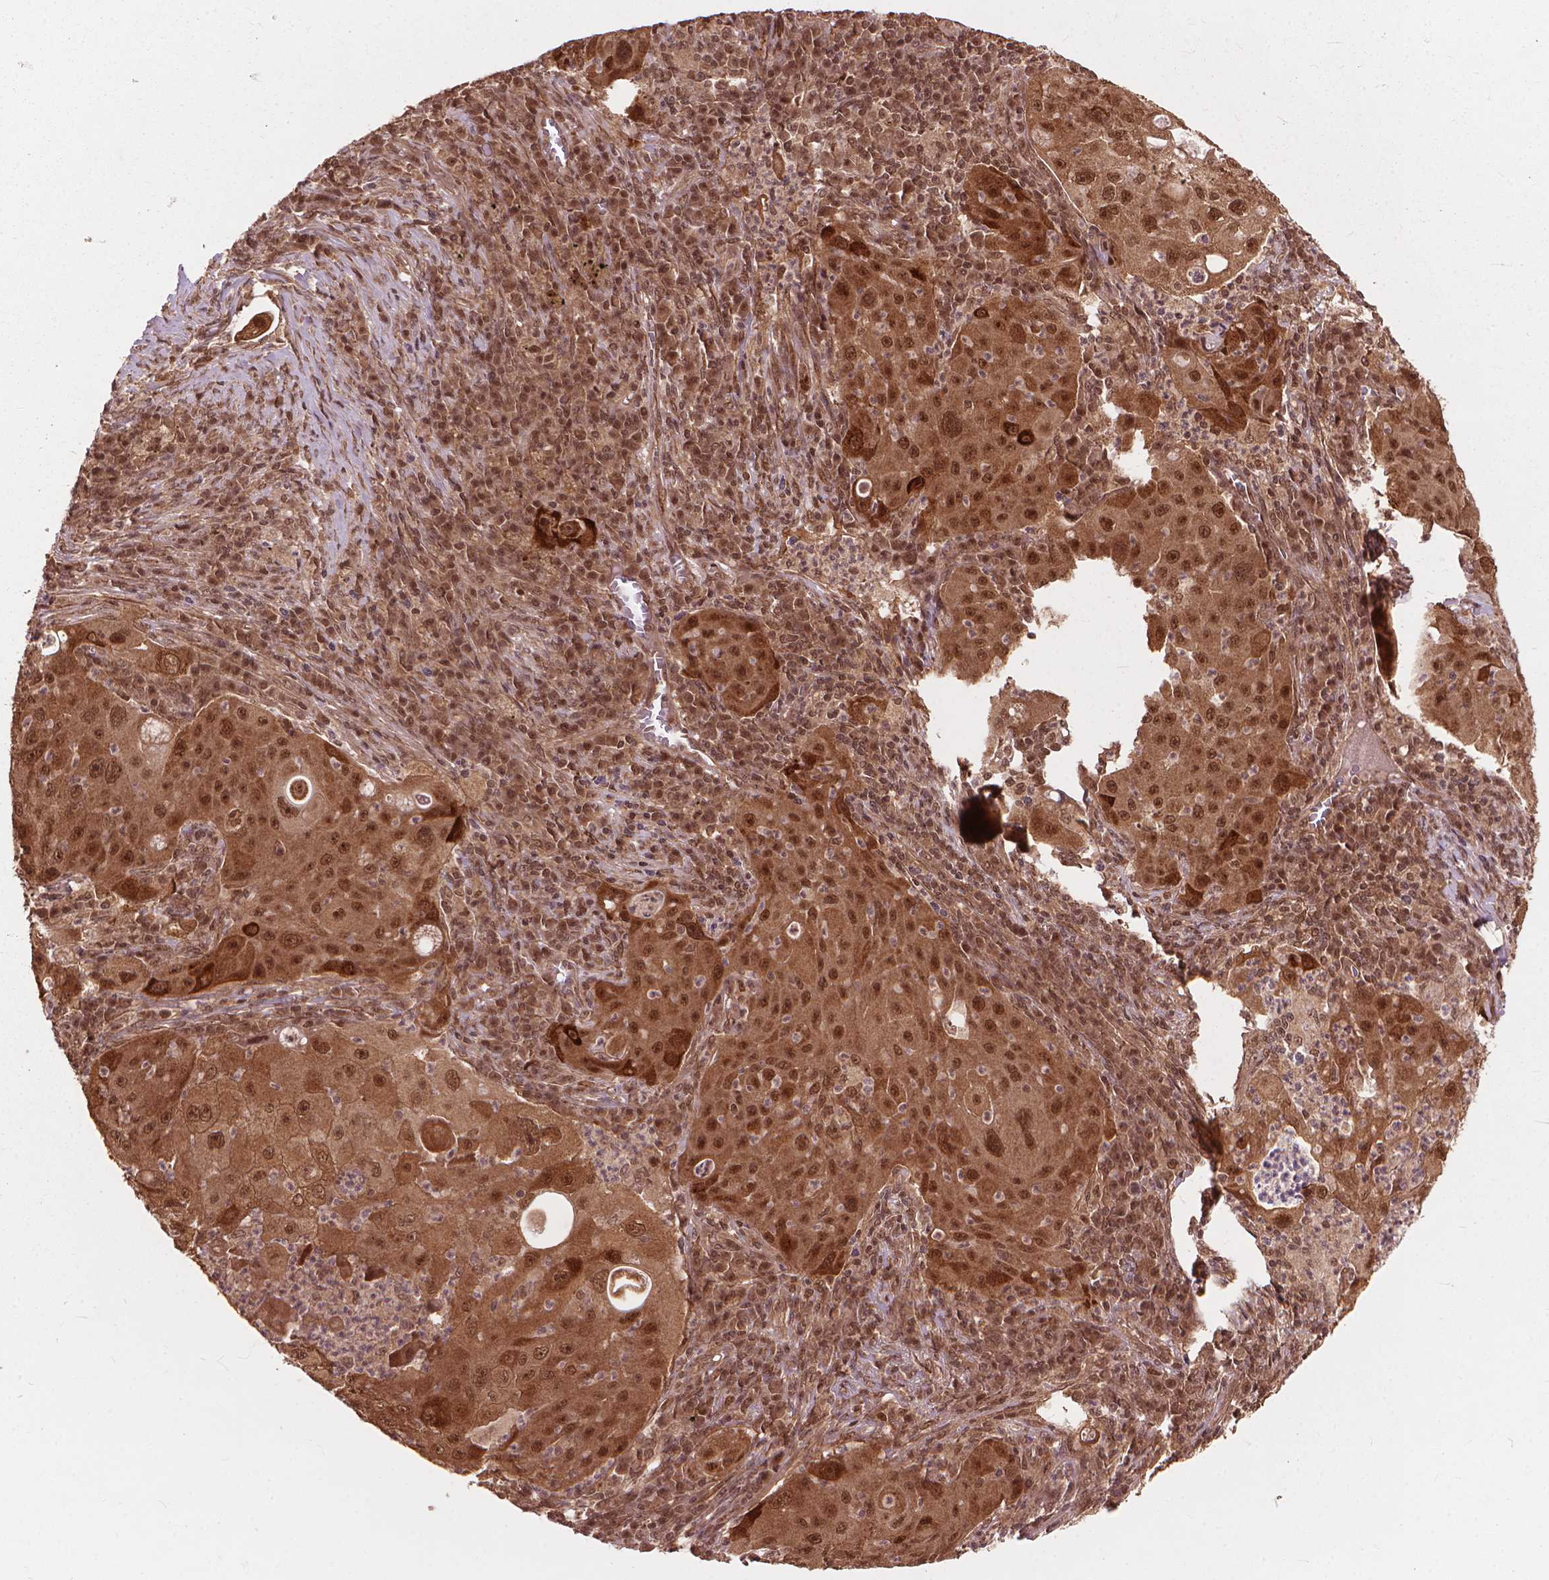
{"staining": {"intensity": "moderate", "quantity": ">75%", "location": "cytoplasmic/membranous,nuclear"}, "tissue": "lung cancer", "cell_type": "Tumor cells", "image_type": "cancer", "snomed": [{"axis": "morphology", "description": "Squamous cell carcinoma, NOS"}, {"axis": "topography", "description": "Lung"}], "caption": "High-power microscopy captured an immunohistochemistry (IHC) micrograph of lung cancer, revealing moderate cytoplasmic/membranous and nuclear staining in approximately >75% of tumor cells.", "gene": "SSU72", "patient": {"sex": "female", "age": 59}}